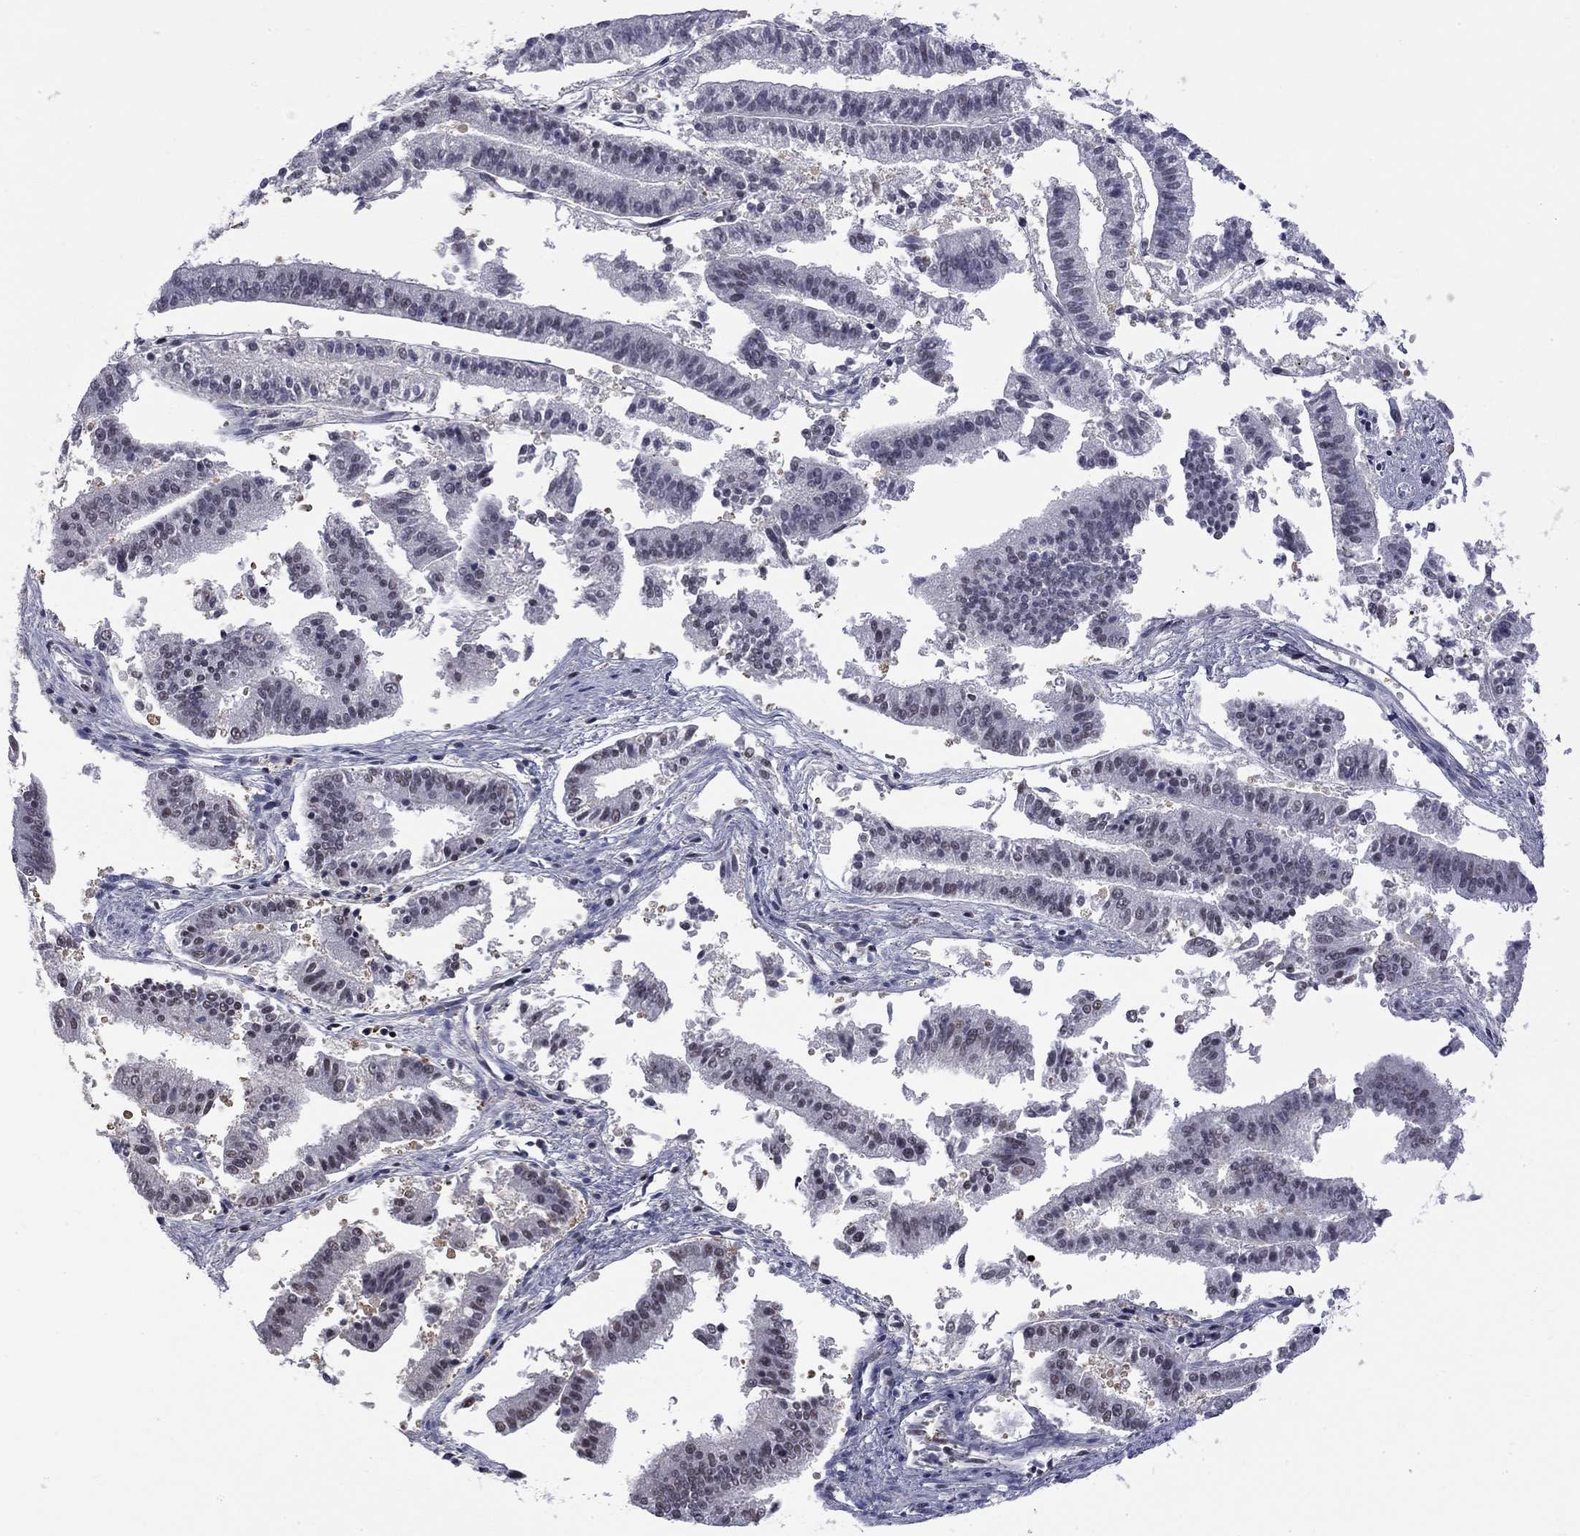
{"staining": {"intensity": "negative", "quantity": "none", "location": "none"}, "tissue": "endometrial cancer", "cell_type": "Tumor cells", "image_type": "cancer", "snomed": [{"axis": "morphology", "description": "Adenocarcinoma, NOS"}, {"axis": "topography", "description": "Endometrium"}], "caption": "Tumor cells are negative for brown protein staining in endometrial adenocarcinoma.", "gene": "RFWD3", "patient": {"sex": "female", "age": 66}}